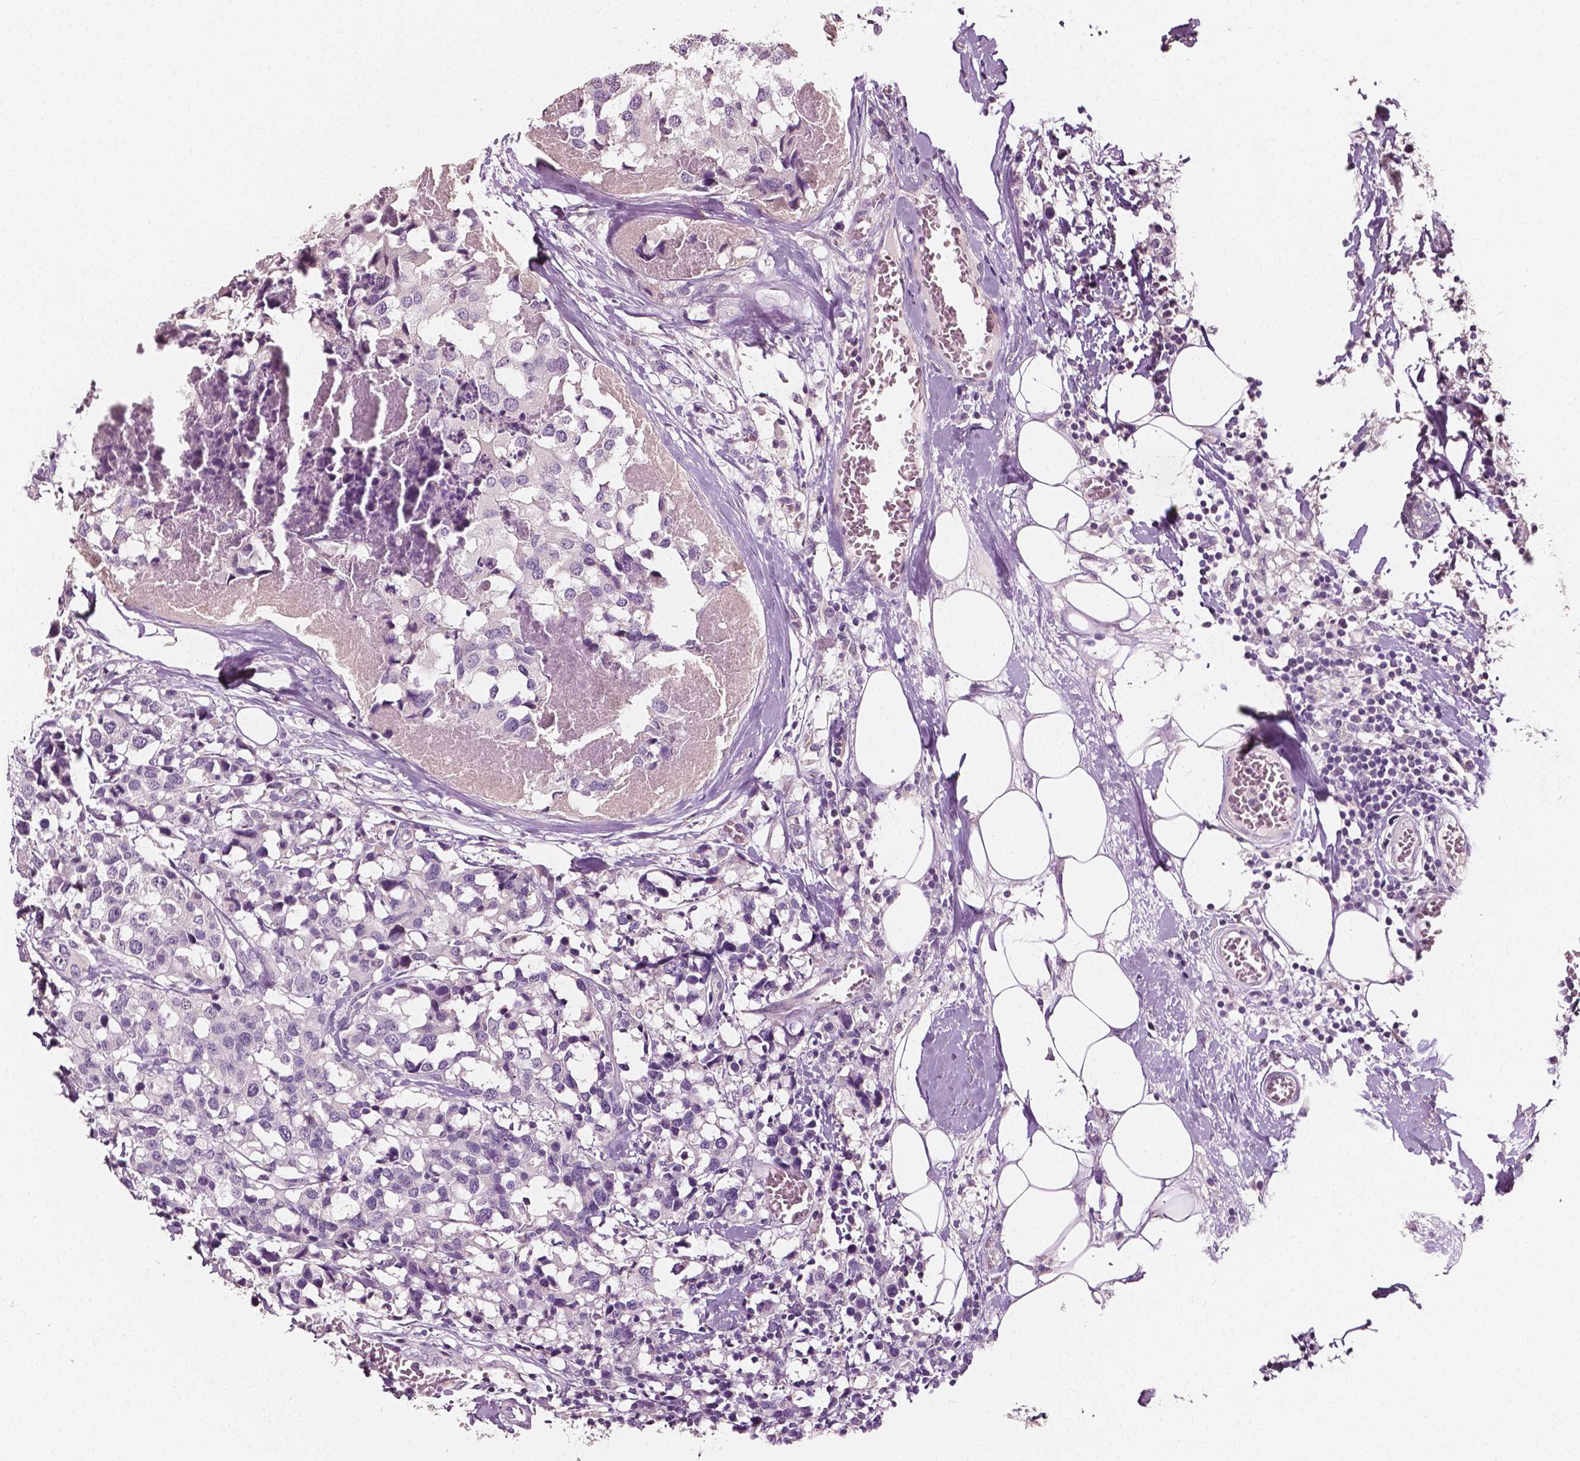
{"staining": {"intensity": "negative", "quantity": "none", "location": "none"}, "tissue": "breast cancer", "cell_type": "Tumor cells", "image_type": "cancer", "snomed": [{"axis": "morphology", "description": "Lobular carcinoma"}, {"axis": "topography", "description": "Breast"}], "caption": "Protein analysis of breast cancer reveals no significant positivity in tumor cells. (DAB immunohistochemistry, high magnification).", "gene": "PLA2R1", "patient": {"sex": "female", "age": 59}}